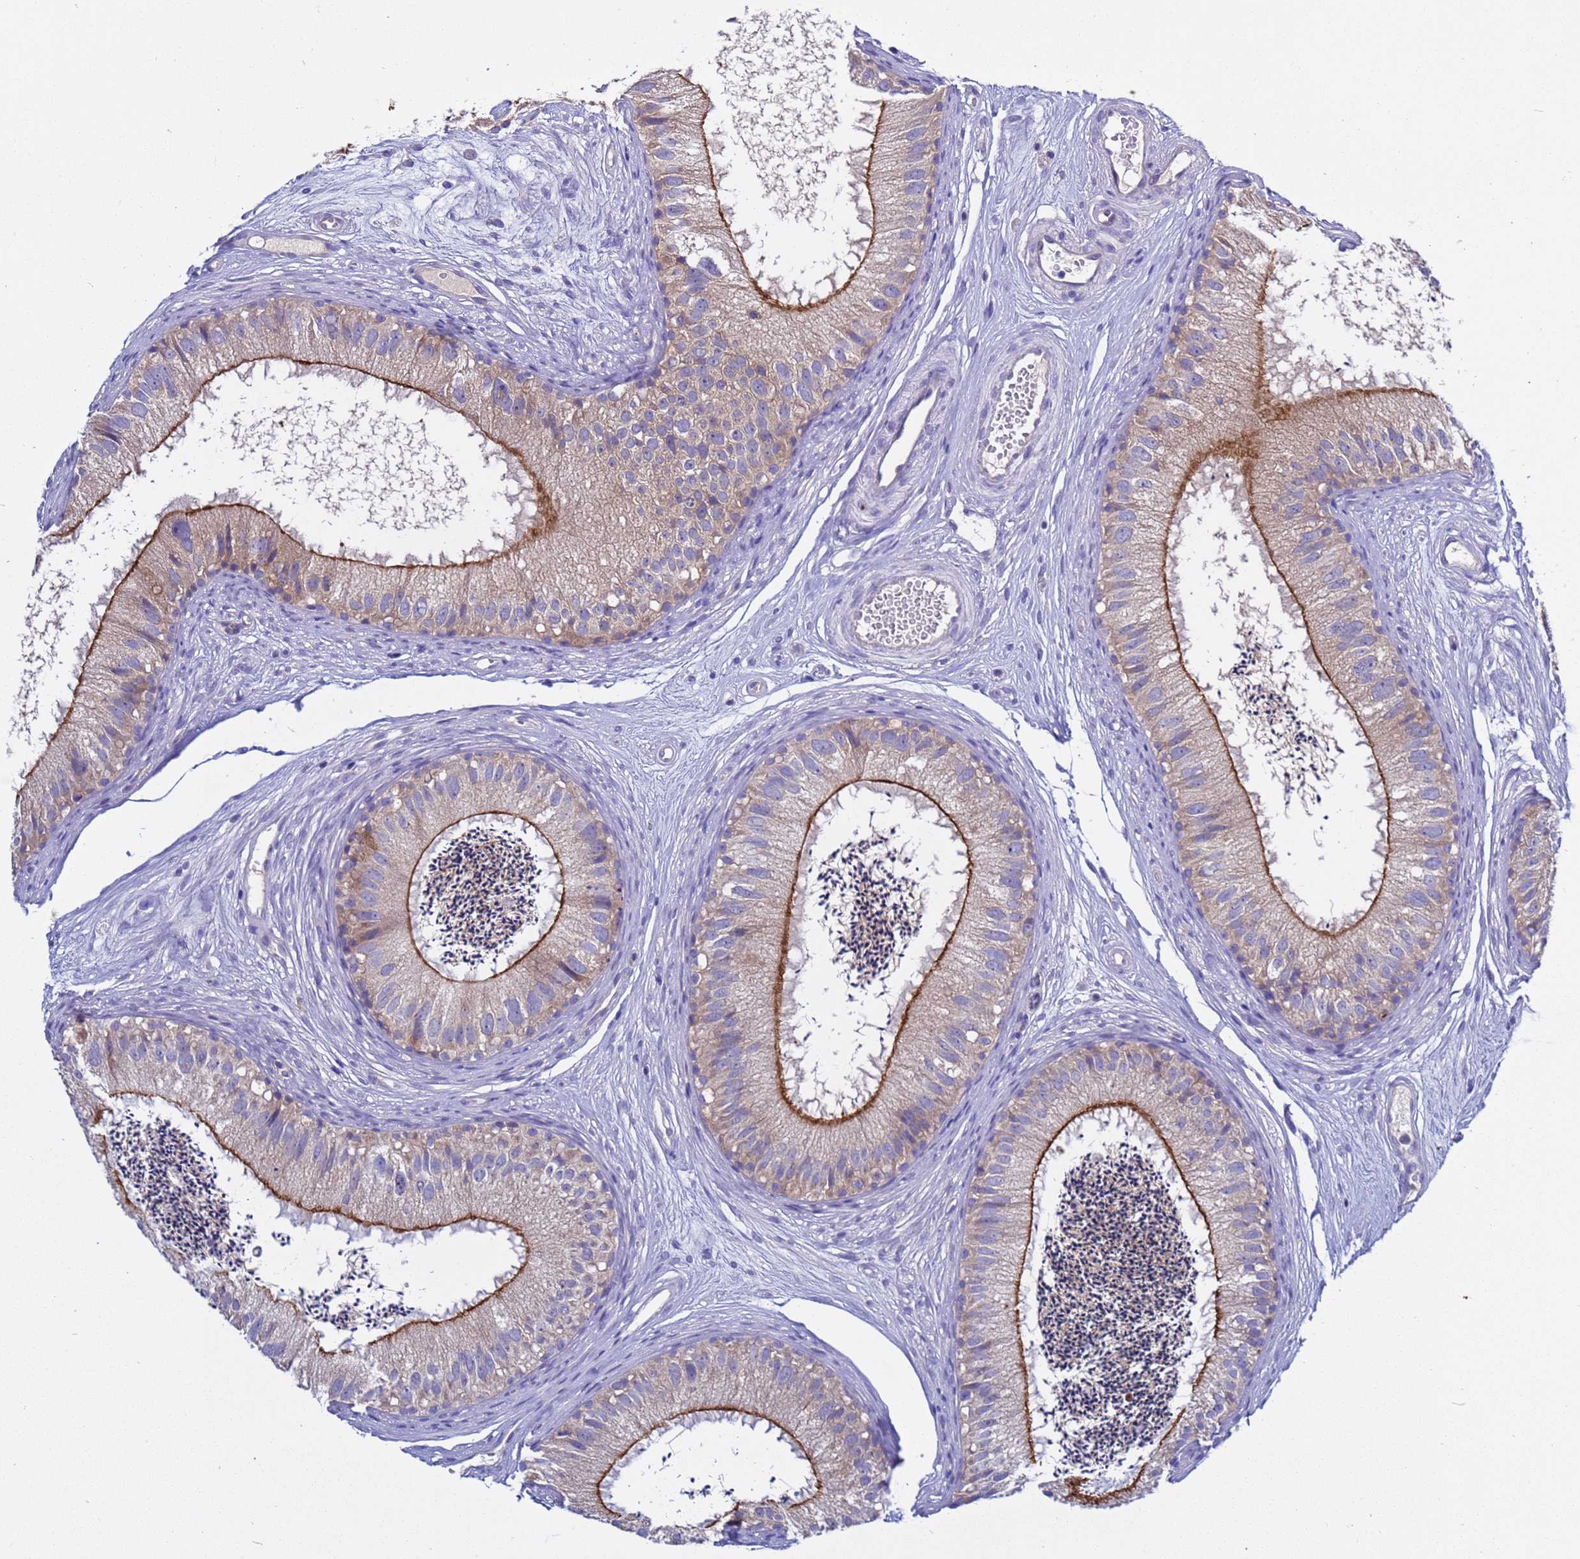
{"staining": {"intensity": "moderate", "quantity": "<25%", "location": "cytoplasmic/membranous"}, "tissue": "epididymis", "cell_type": "Glandular cells", "image_type": "normal", "snomed": [{"axis": "morphology", "description": "Normal tissue, NOS"}, {"axis": "topography", "description": "Epididymis"}], "caption": "Immunohistochemistry (IHC) micrograph of normal human epididymis stained for a protein (brown), which exhibits low levels of moderate cytoplasmic/membranous staining in about <25% of glandular cells.", "gene": "RC3H2", "patient": {"sex": "male", "age": 77}}